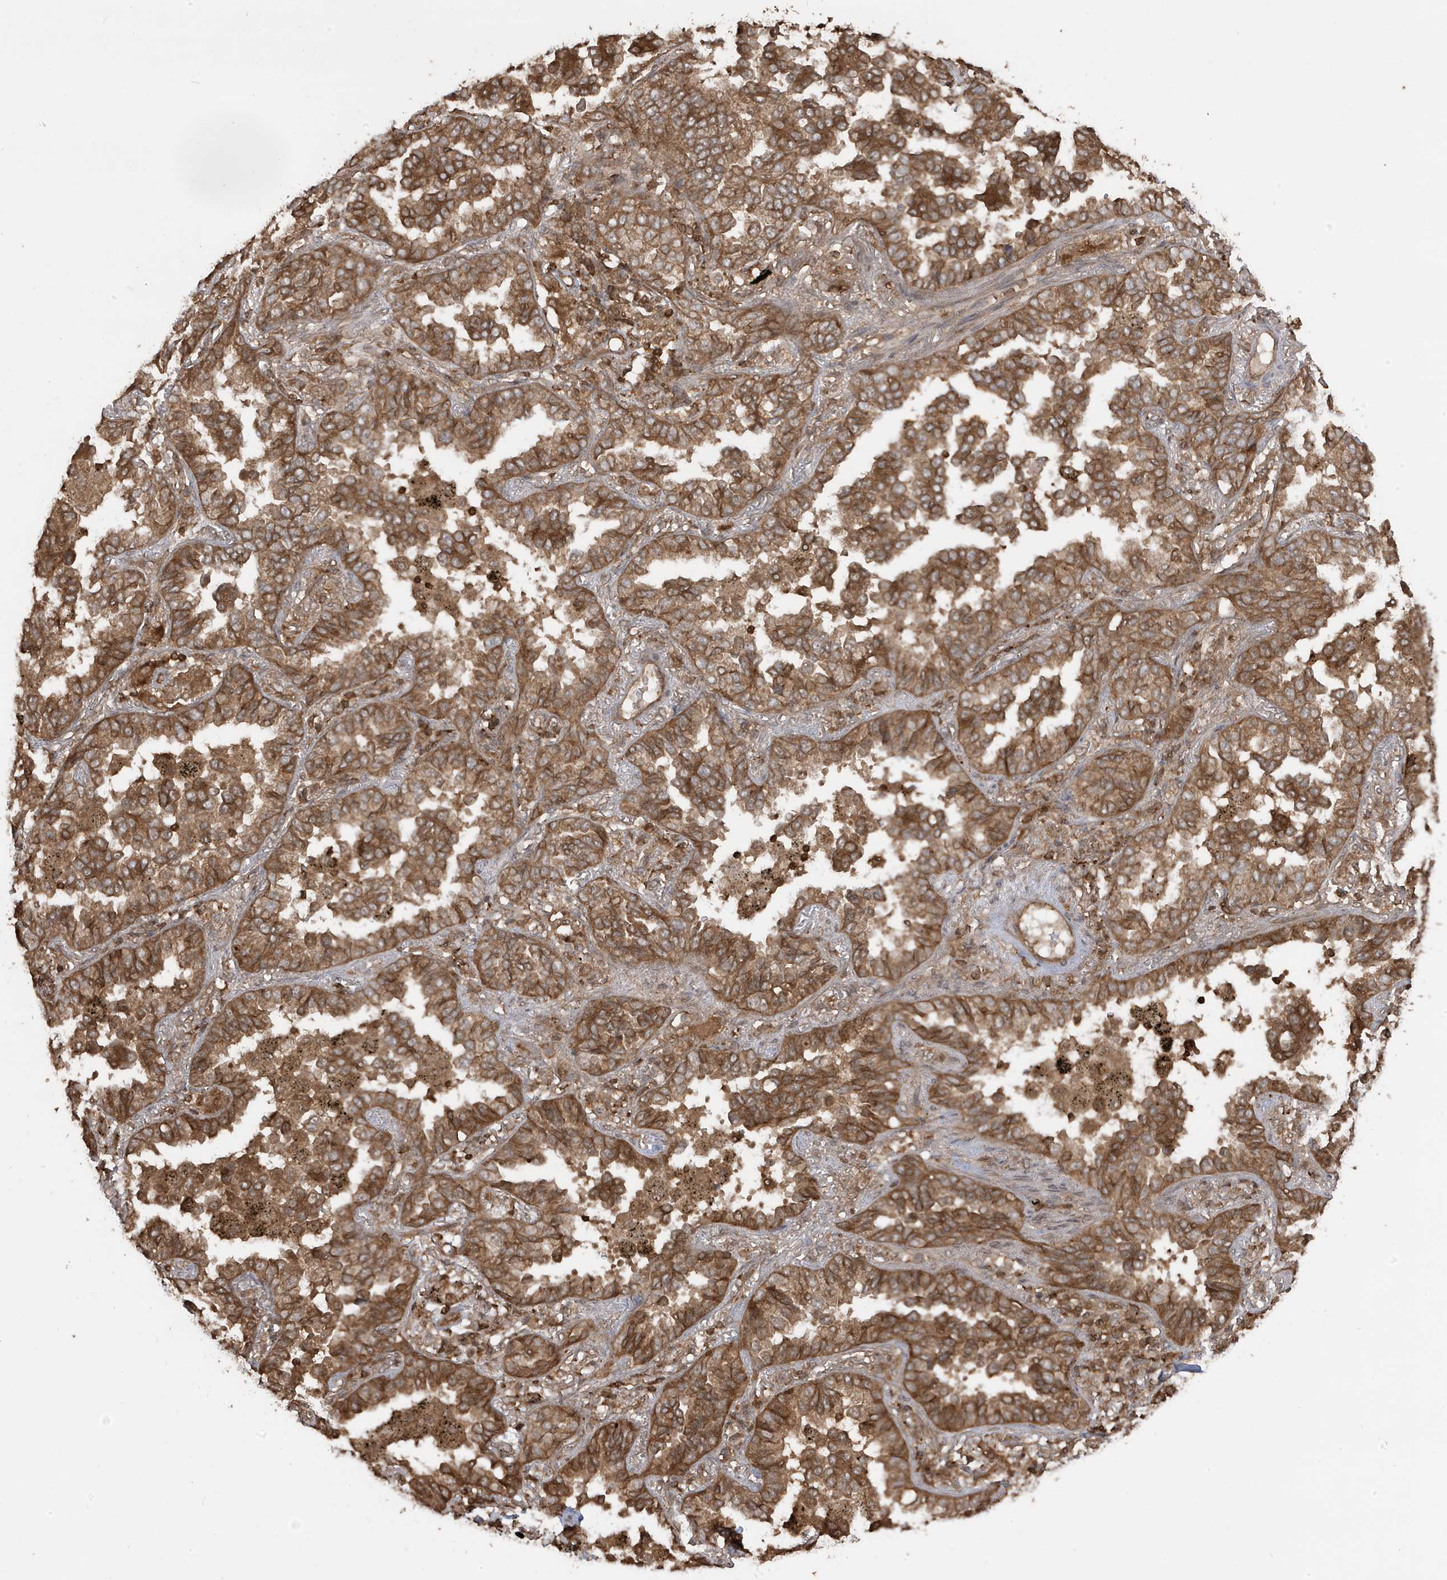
{"staining": {"intensity": "moderate", "quantity": ">75%", "location": "cytoplasmic/membranous"}, "tissue": "lung cancer", "cell_type": "Tumor cells", "image_type": "cancer", "snomed": [{"axis": "morphology", "description": "Normal tissue, NOS"}, {"axis": "morphology", "description": "Adenocarcinoma, NOS"}, {"axis": "topography", "description": "Lung"}], "caption": "Lung cancer stained with immunohistochemistry (IHC) shows moderate cytoplasmic/membranous staining in about >75% of tumor cells.", "gene": "ASAP1", "patient": {"sex": "male", "age": 59}}